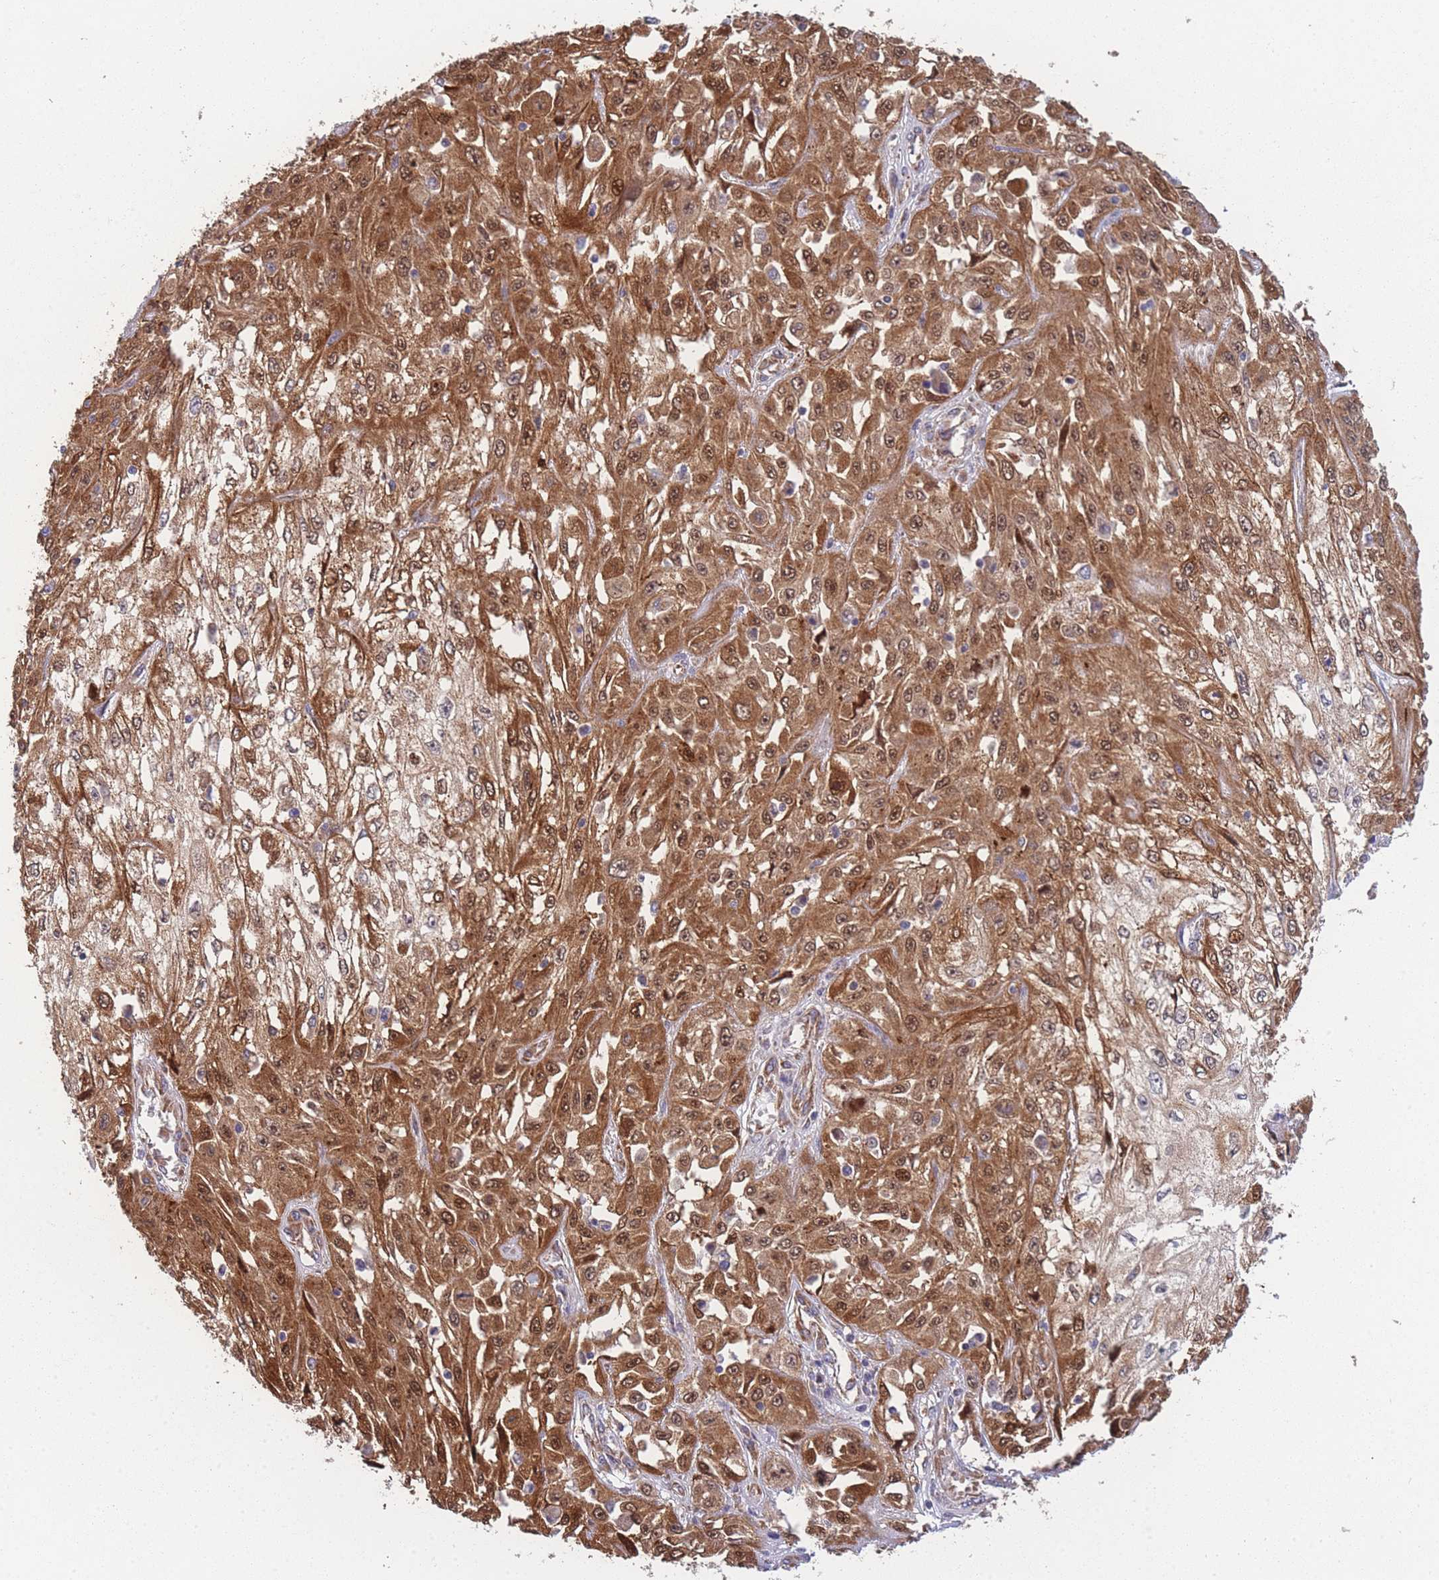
{"staining": {"intensity": "strong", "quantity": "25%-75%", "location": "cytoplasmic/membranous,nuclear"}, "tissue": "skin cancer", "cell_type": "Tumor cells", "image_type": "cancer", "snomed": [{"axis": "morphology", "description": "Squamous cell carcinoma, NOS"}, {"axis": "morphology", "description": "Squamous cell carcinoma, metastatic, NOS"}, {"axis": "topography", "description": "Skin"}, {"axis": "topography", "description": "Lymph node"}], "caption": "Protein expression analysis of metastatic squamous cell carcinoma (skin) shows strong cytoplasmic/membranous and nuclear expression in approximately 25%-75% of tumor cells.", "gene": "MTRES1", "patient": {"sex": "male", "age": 75}}